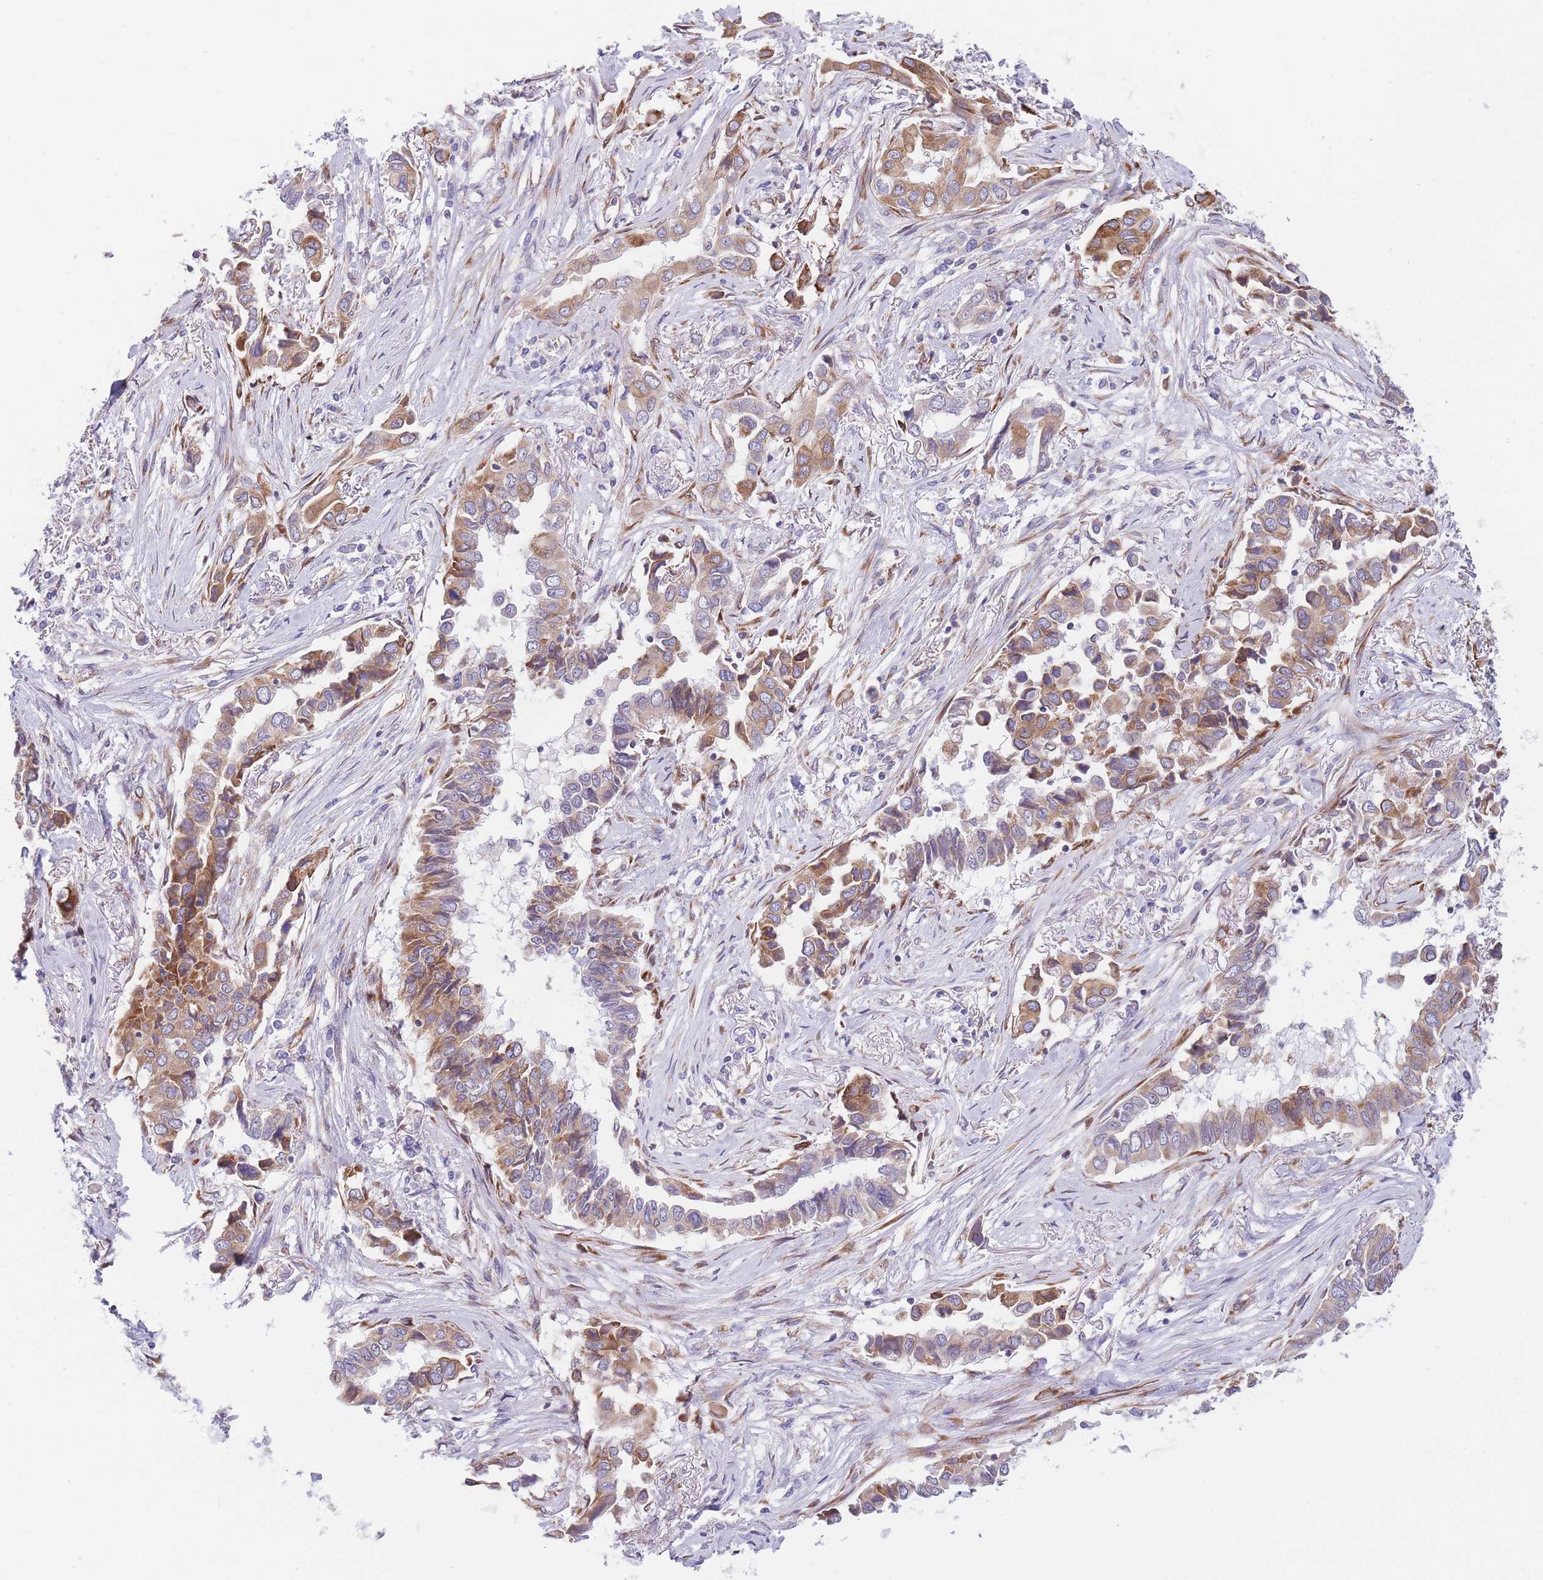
{"staining": {"intensity": "moderate", "quantity": ">75%", "location": "cytoplasmic/membranous"}, "tissue": "lung cancer", "cell_type": "Tumor cells", "image_type": "cancer", "snomed": [{"axis": "morphology", "description": "Adenocarcinoma, NOS"}, {"axis": "topography", "description": "Lung"}], "caption": "Immunohistochemical staining of human lung adenocarcinoma shows medium levels of moderate cytoplasmic/membranous staining in about >75% of tumor cells. (IHC, brightfield microscopy, high magnification).", "gene": "AK9", "patient": {"sex": "female", "age": 76}}